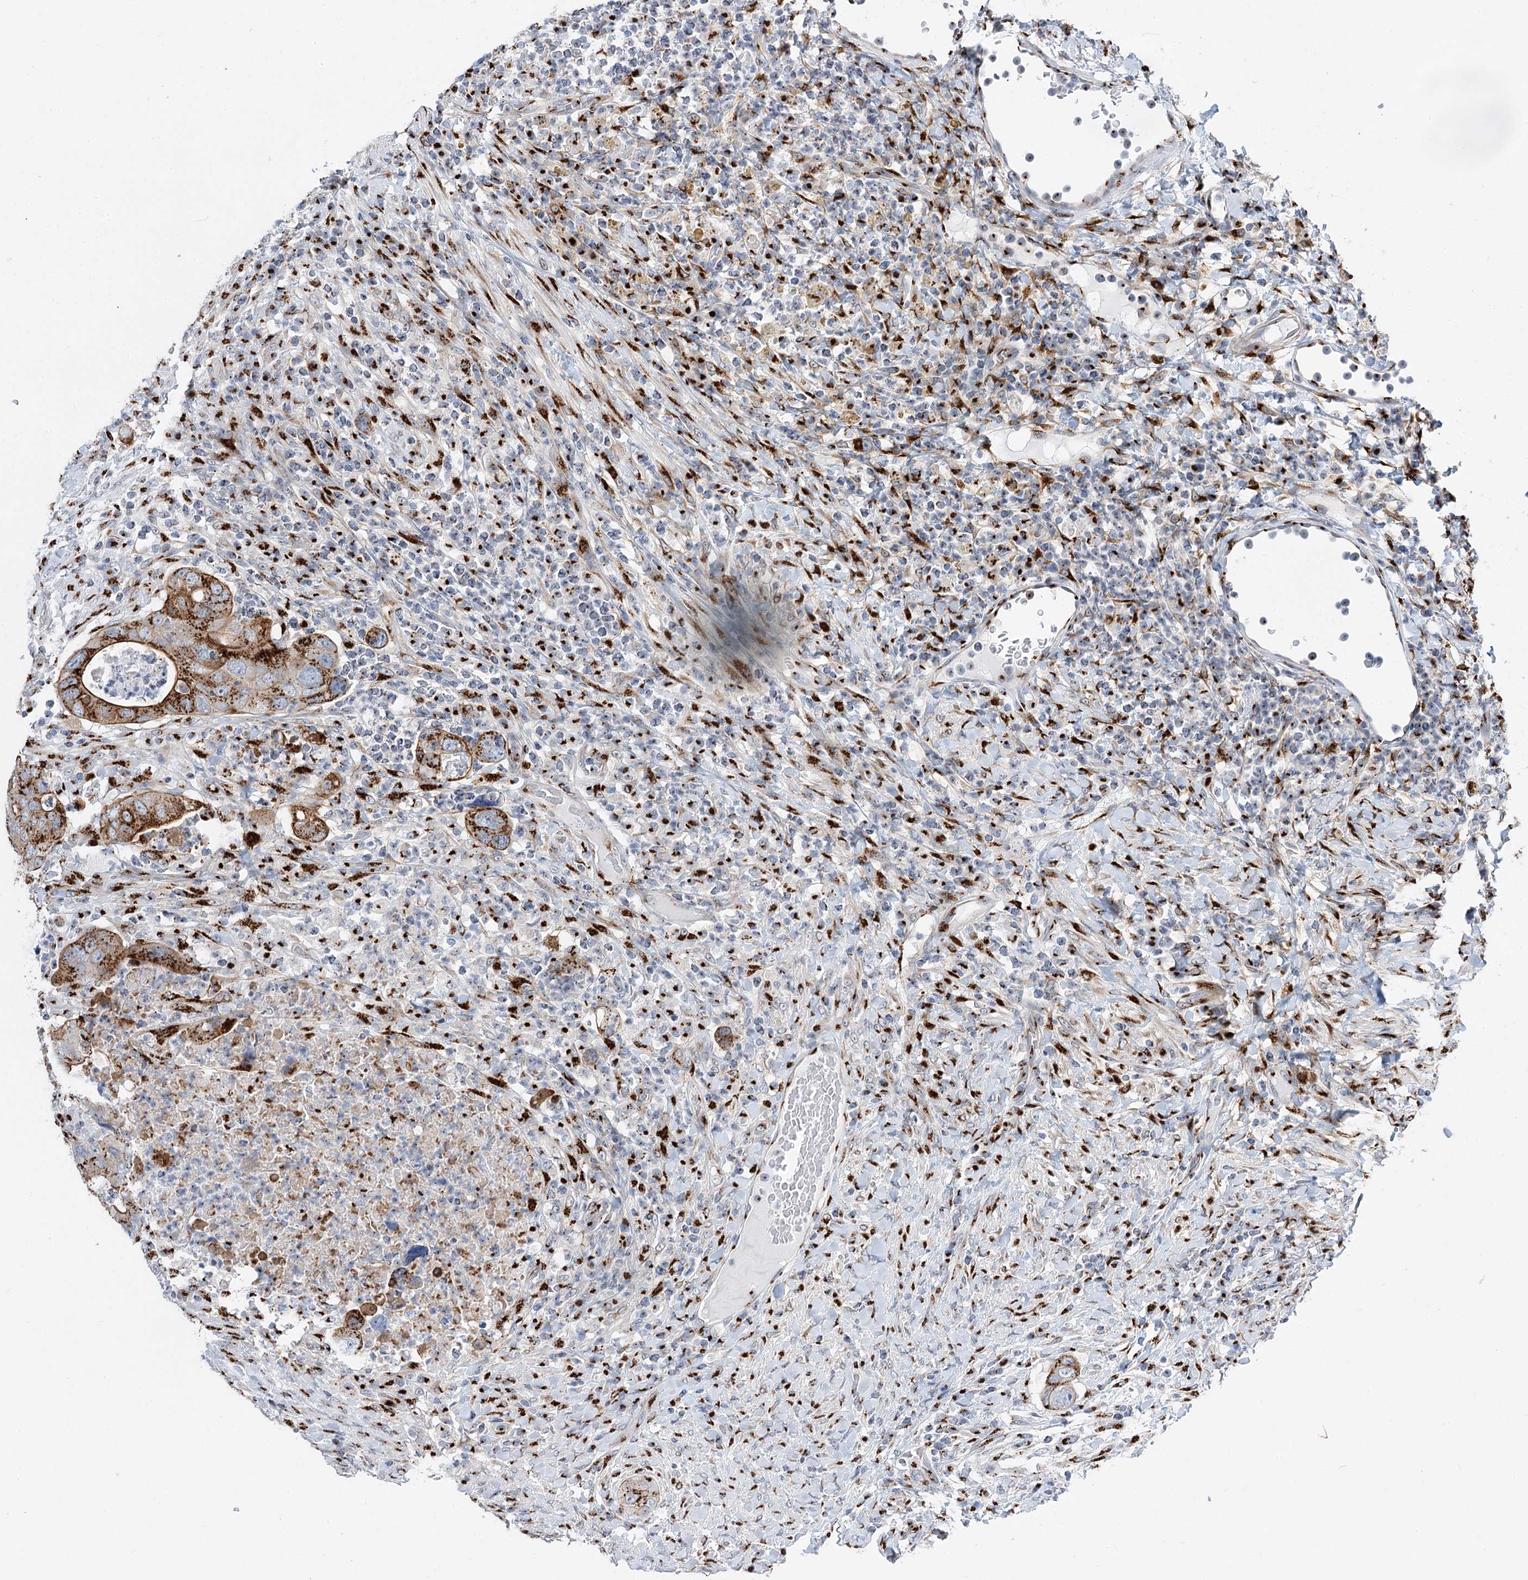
{"staining": {"intensity": "moderate", "quantity": ">75%", "location": "cytoplasmic/membranous"}, "tissue": "colorectal cancer", "cell_type": "Tumor cells", "image_type": "cancer", "snomed": [{"axis": "morphology", "description": "Adenocarcinoma, NOS"}, {"axis": "topography", "description": "Rectum"}], "caption": "IHC (DAB (3,3'-diaminobenzidine)) staining of adenocarcinoma (colorectal) shows moderate cytoplasmic/membranous protein expression in approximately >75% of tumor cells.", "gene": "TMEM165", "patient": {"sex": "male", "age": 59}}